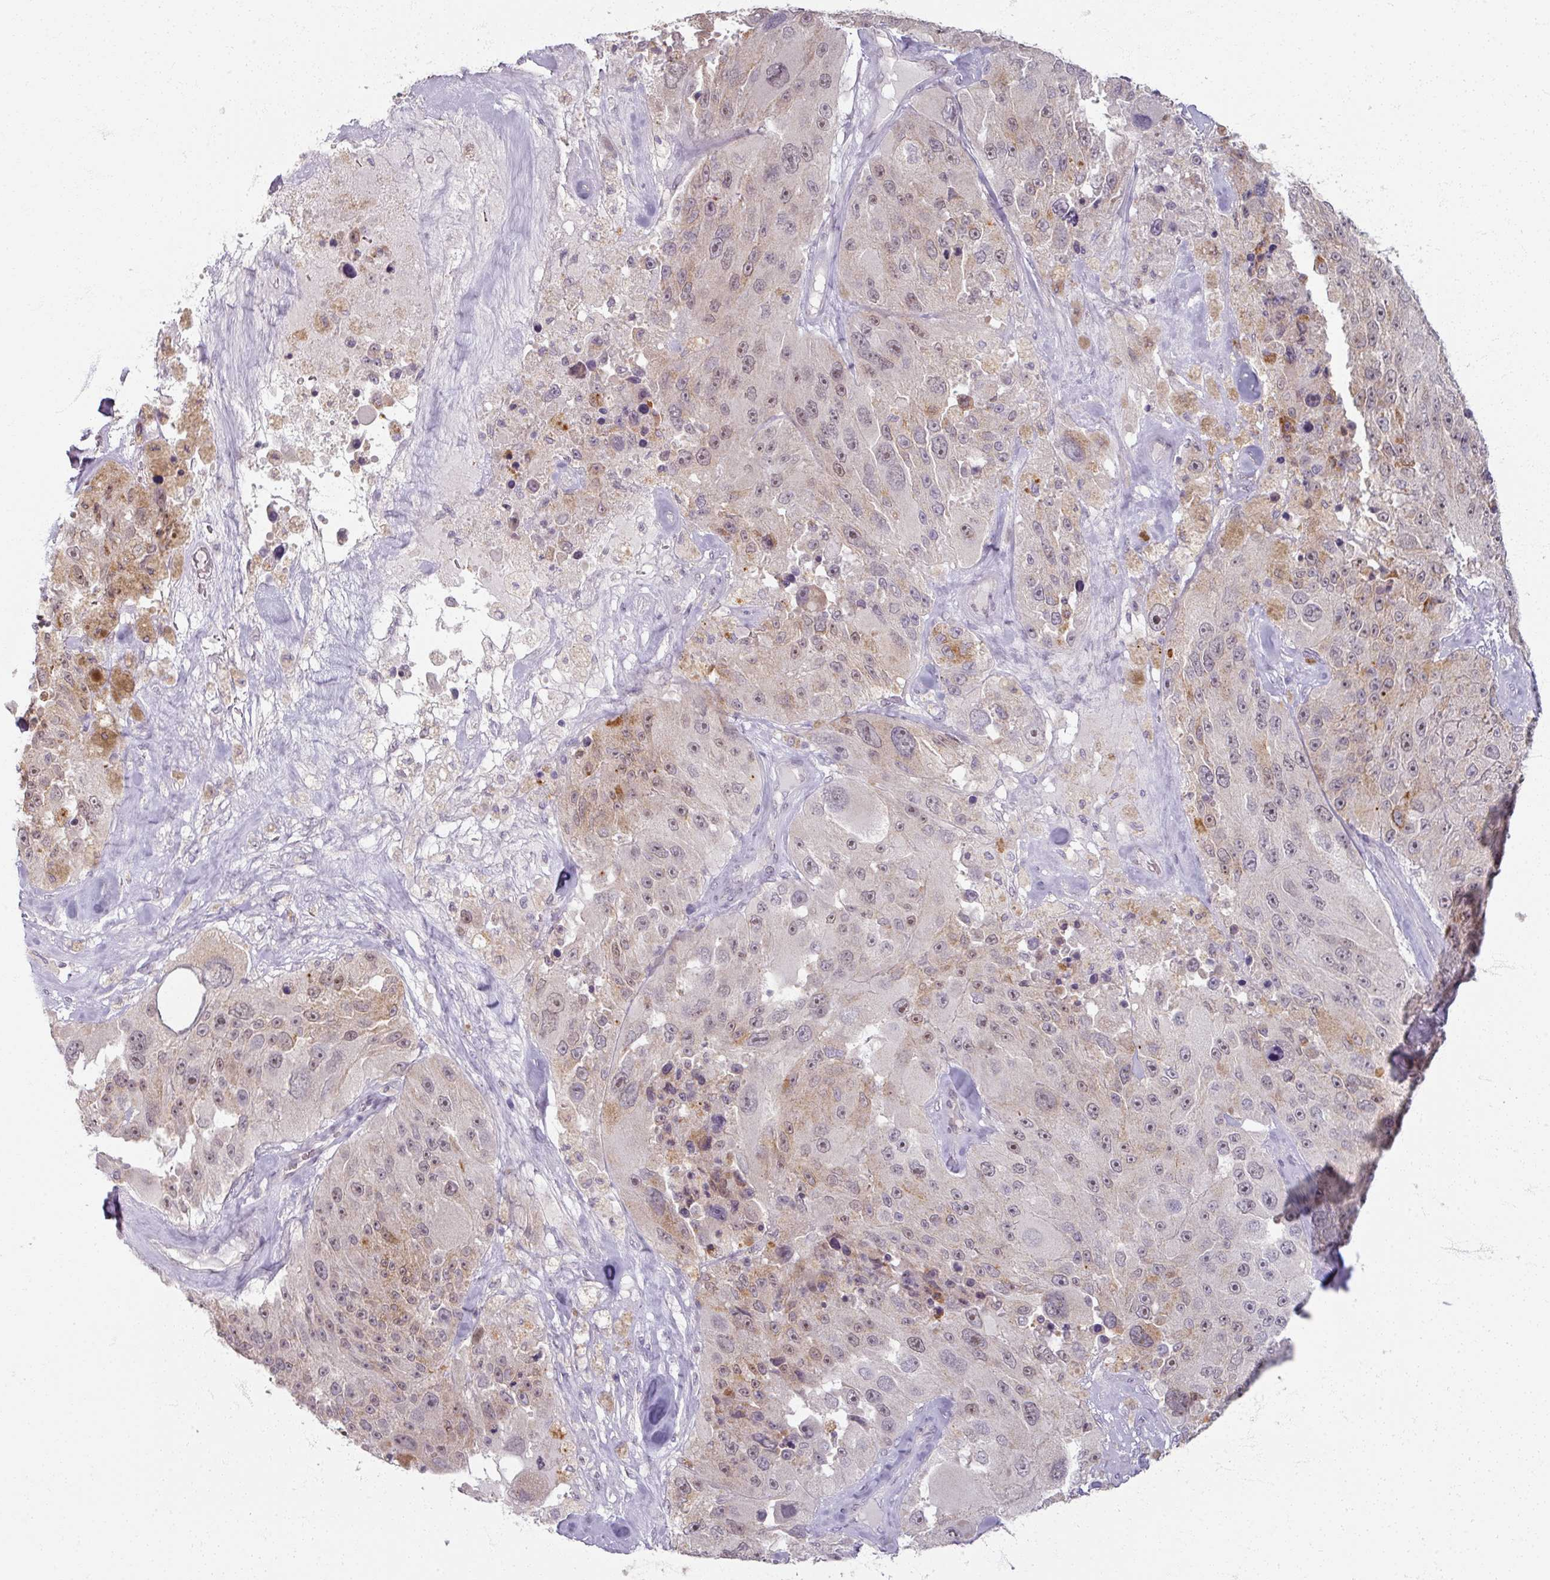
{"staining": {"intensity": "moderate", "quantity": "<25%", "location": "cytoplasmic/membranous"}, "tissue": "melanoma", "cell_type": "Tumor cells", "image_type": "cancer", "snomed": [{"axis": "morphology", "description": "Malignant melanoma, Metastatic site"}, {"axis": "topography", "description": "Lymph node"}], "caption": "The immunohistochemical stain labels moderate cytoplasmic/membranous expression in tumor cells of melanoma tissue.", "gene": "SOX11", "patient": {"sex": "male", "age": 62}}